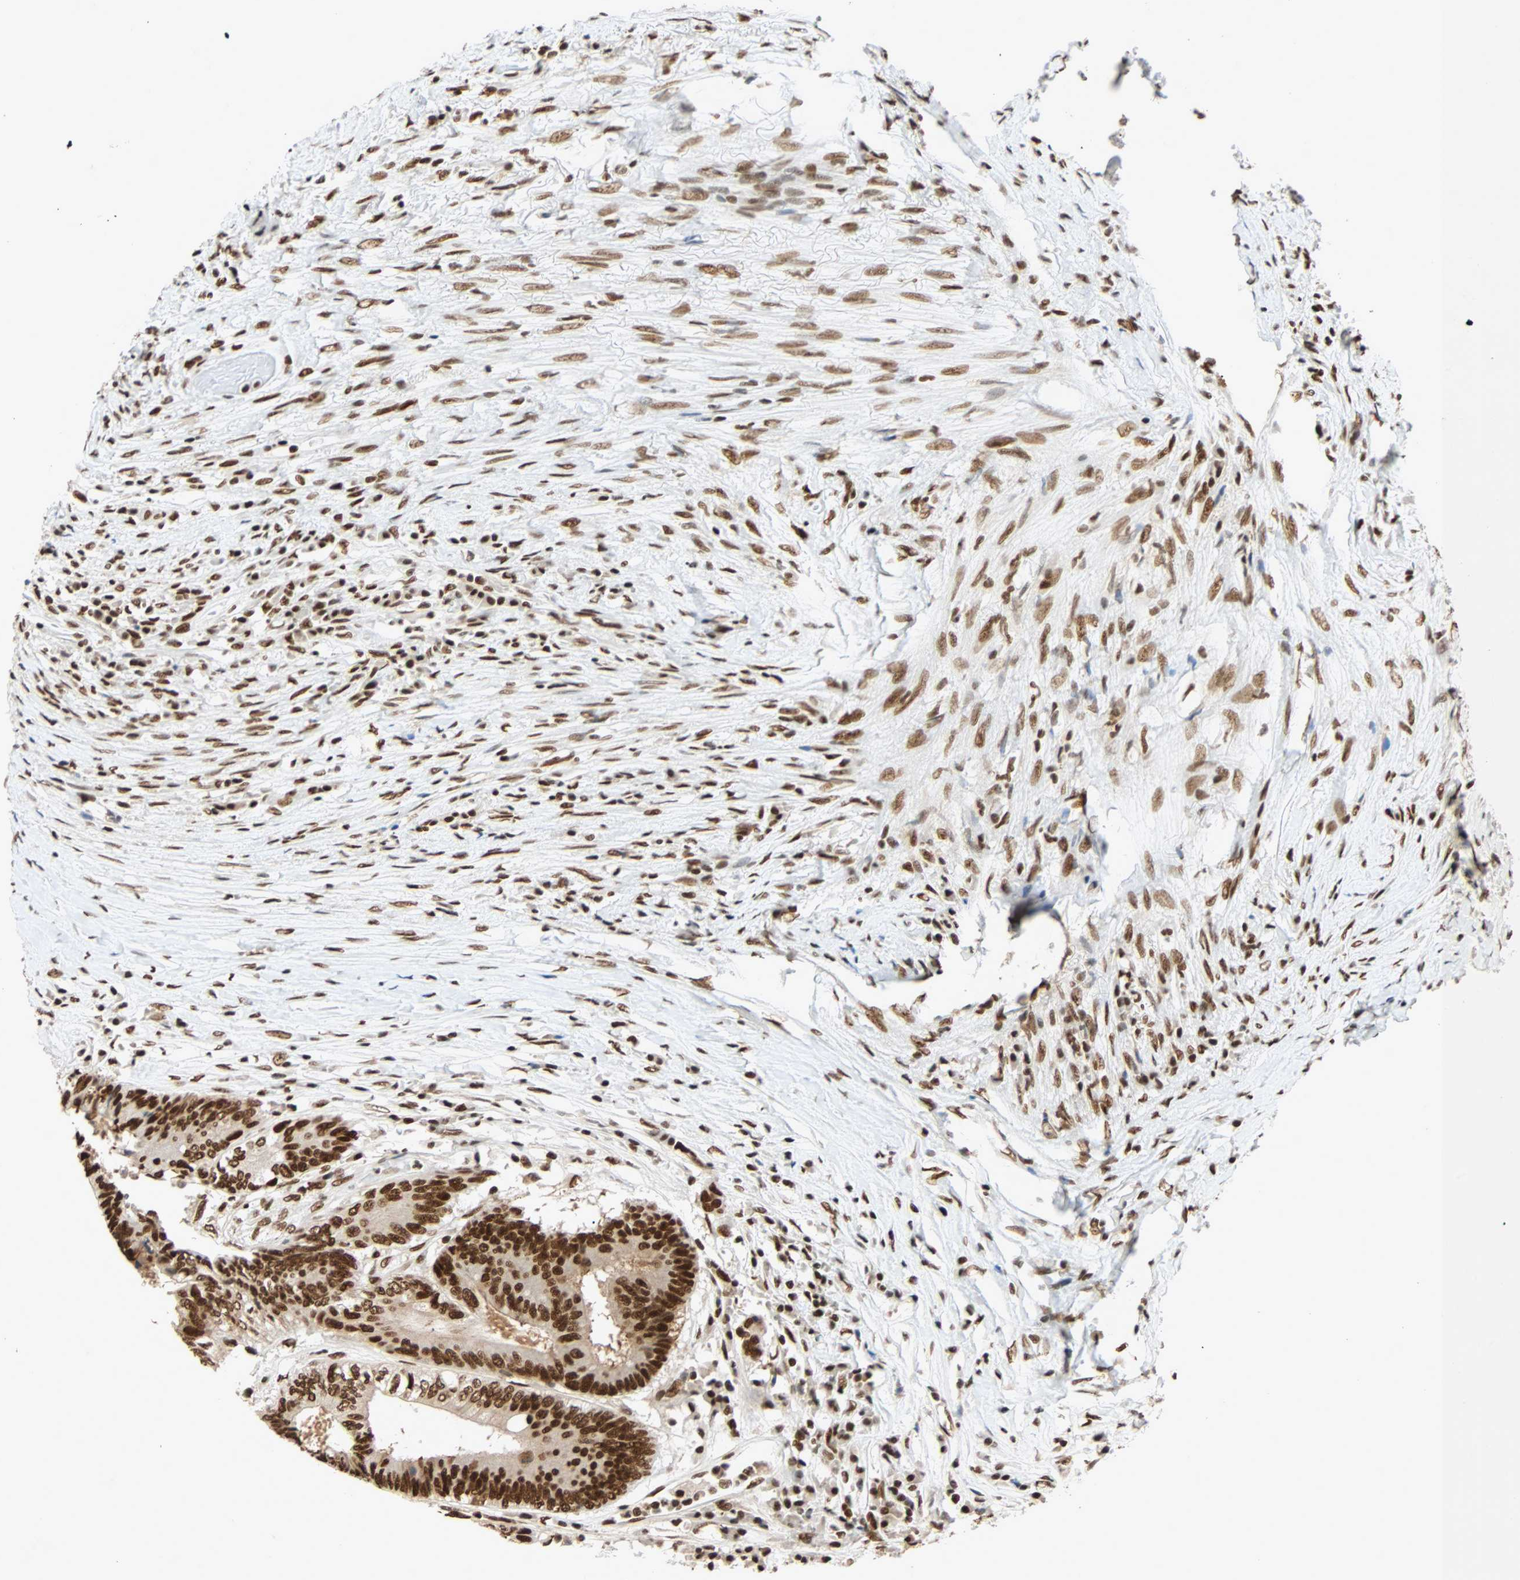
{"staining": {"intensity": "strong", "quantity": ">75%", "location": "nuclear"}, "tissue": "colorectal cancer", "cell_type": "Tumor cells", "image_type": "cancer", "snomed": [{"axis": "morphology", "description": "Adenocarcinoma, NOS"}, {"axis": "topography", "description": "Rectum"}], "caption": "There is high levels of strong nuclear staining in tumor cells of colorectal cancer, as demonstrated by immunohistochemical staining (brown color).", "gene": "CDK12", "patient": {"sex": "male", "age": 63}}